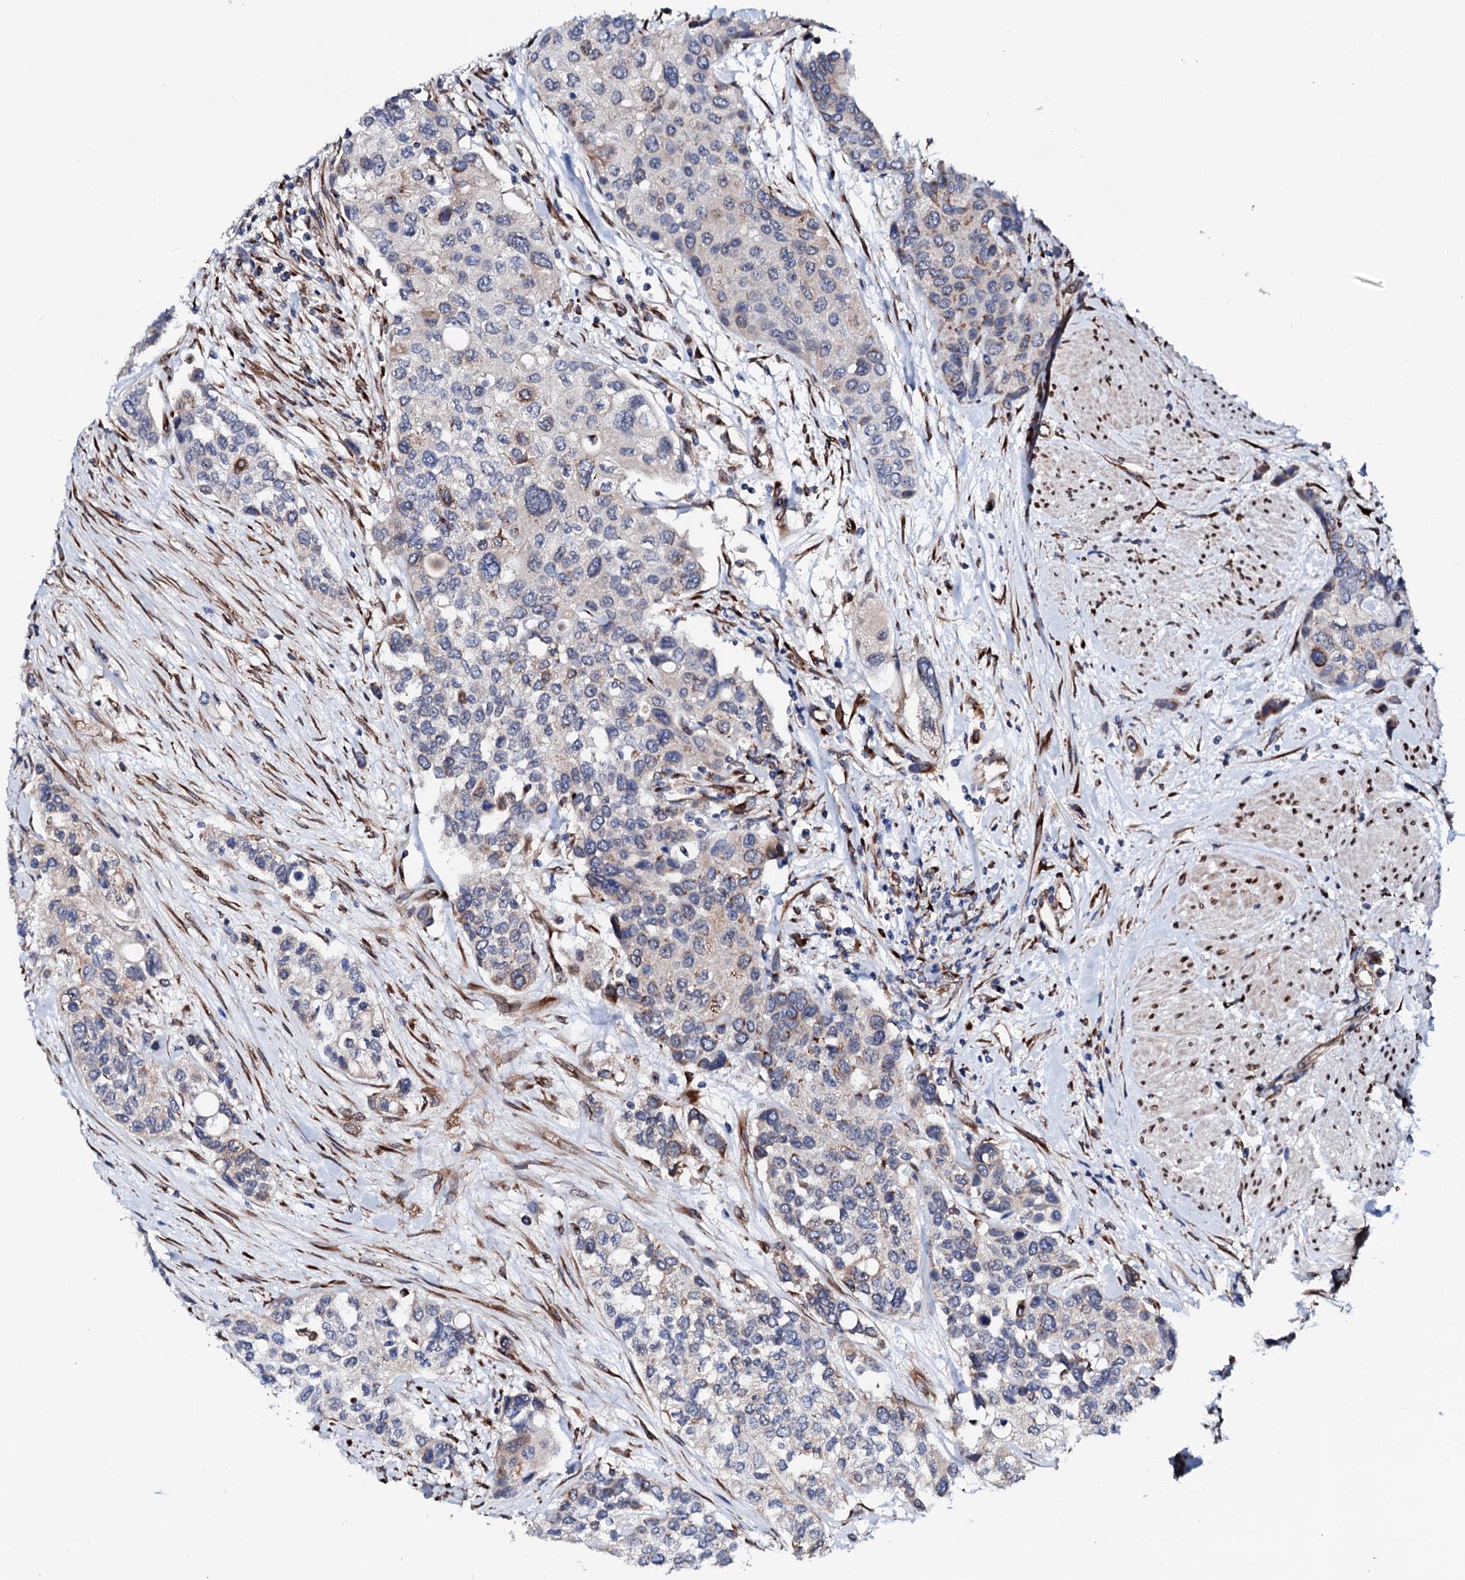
{"staining": {"intensity": "negative", "quantity": "none", "location": "none"}, "tissue": "urothelial cancer", "cell_type": "Tumor cells", "image_type": "cancer", "snomed": [{"axis": "morphology", "description": "Normal tissue, NOS"}, {"axis": "morphology", "description": "Urothelial carcinoma, High grade"}, {"axis": "topography", "description": "Vascular tissue"}, {"axis": "topography", "description": "Urinary bladder"}], "caption": "Protein analysis of urothelial cancer demonstrates no significant positivity in tumor cells.", "gene": "TMCO3", "patient": {"sex": "female", "age": 56}}